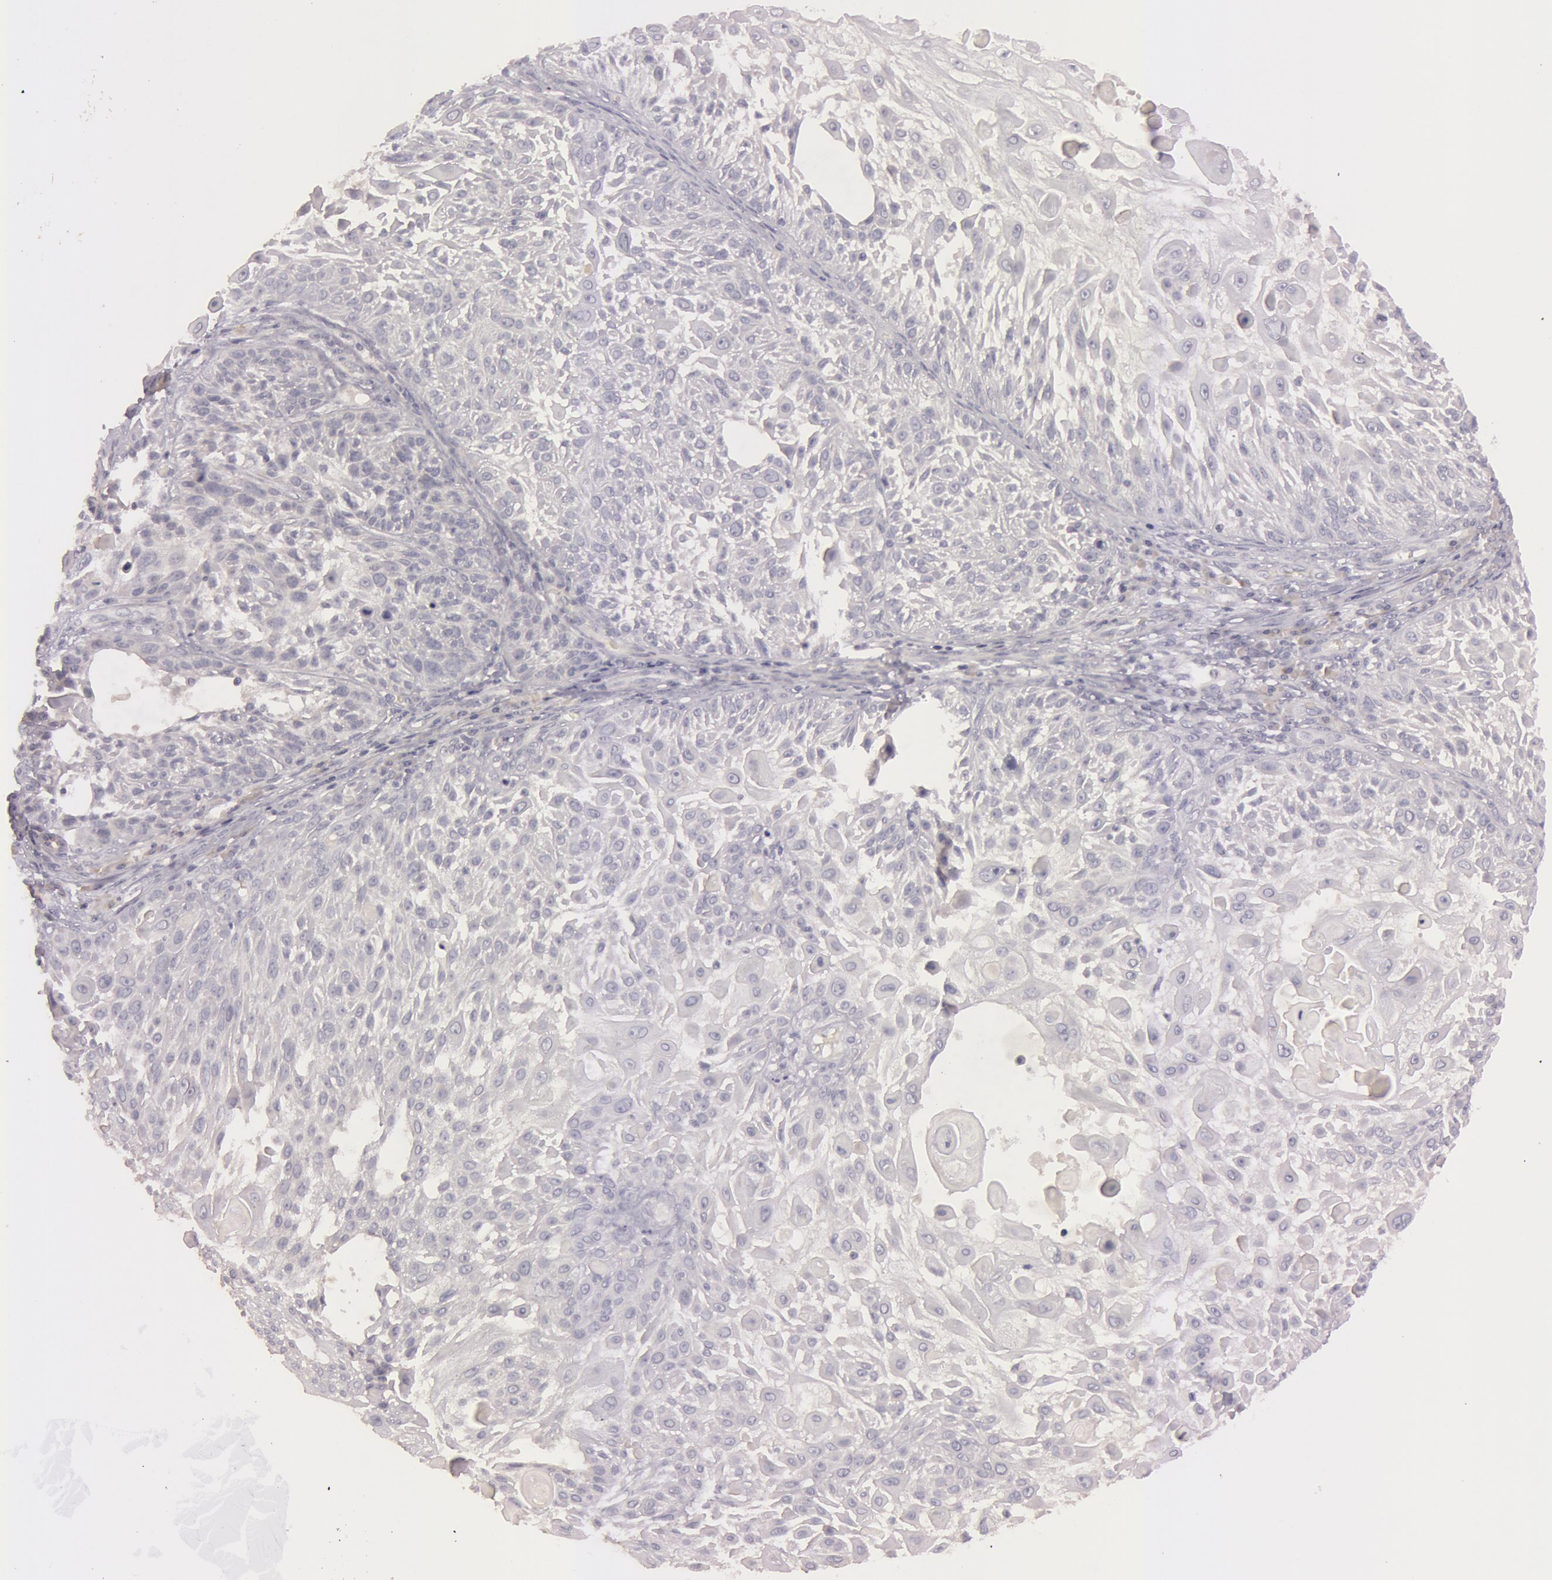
{"staining": {"intensity": "negative", "quantity": "none", "location": "none"}, "tissue": "skin cancer", "cell_type": "Tumor cells", "image_type": "cancer", "snomed": [{"axis": "morphology", "description": "Squamous cell carcinoma, NOS"}, {"axis": "topography", "description": "Skin"}], "caption": "Tumor cells show no significant staining in skin cancer. Brightfield microscopy of immunohistochemistry stained with DAB (brown) and hematoxylin (blue), captured at high magnification.", "gene": "MXRA5", "patient": {"sex": "female", "age": 89}}